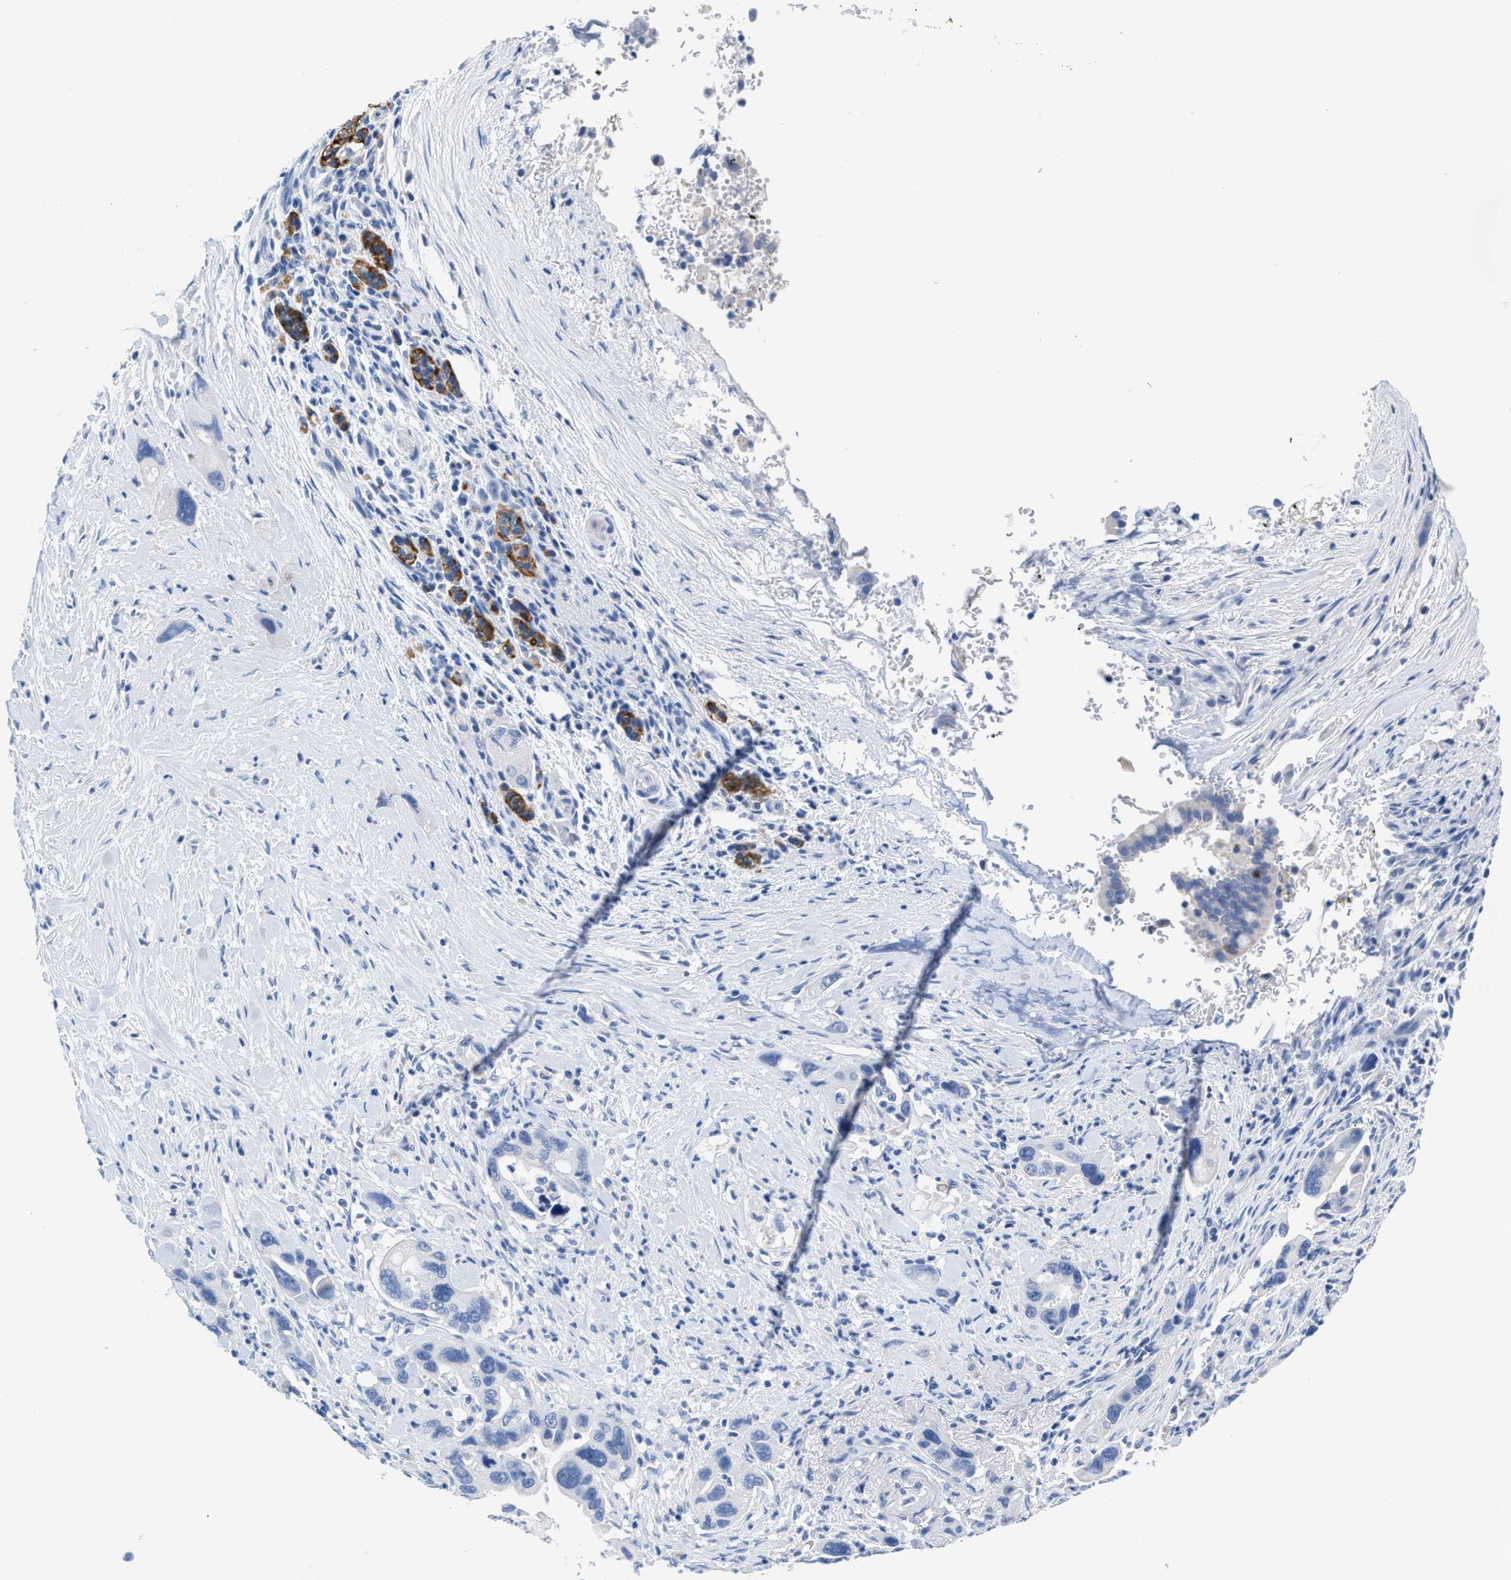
{"staining": {"intensity": "negative", "quantity": "none", "location": "none"}, "tissue": "pancreatic cancer", "cell_type": "Tumor cells", "image_type": "cancer", "snomed": [{"axis": "morphology", "description": "Adenocarcinoma, NOS"}, {"axis": "topography", "description": "Pancreas"}], "caption": "The histopathology image displays no staining of tumor cells in adenocarcinoma (pancreatic).", "gene": "SLFN13", "patient": {"sex": "female", "age": 70}}